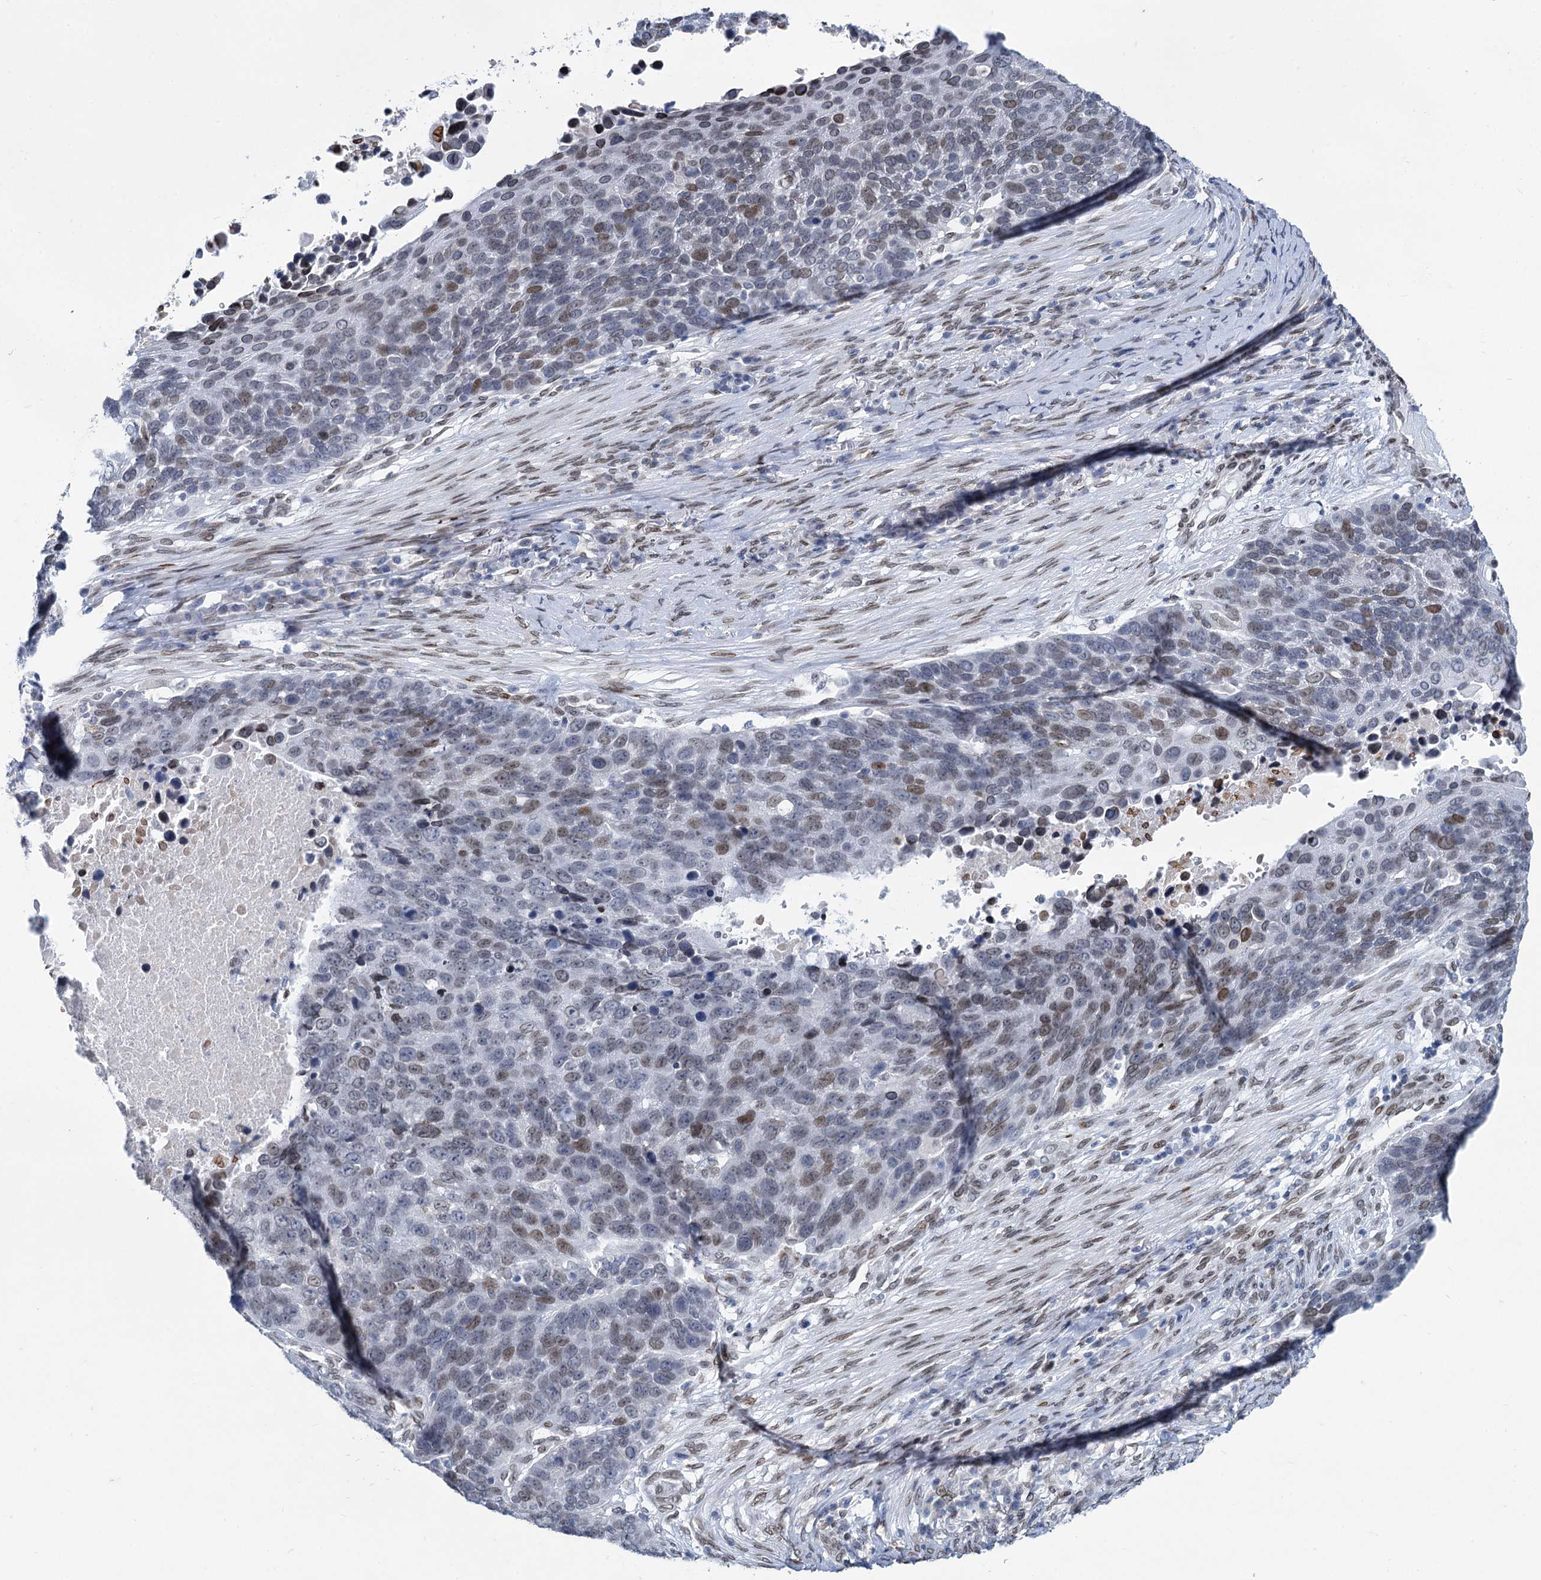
{"staining": {"intensity": "moderate", "quantity": "25%-75%", "location": "nuclear"}, "tissue": "lung cancer", "cell_type": "Tumor cells", "image_type": "cancer", "snomed": [{"axis": "morphology", "description": "Normal tissue, NOS"}, {"axis": "morphology", "description": "Squamous cell carcinoma, NOS"}, {"axis": "topography", "description": "Lymph node"}, {"axis": "topography", "description": "Lung"}], "caption": "High-power microscopy captured an immunohistochemistry histopathology image of squamous cell carcinoma (lung), revealing moderate nuclear staining in approximately 25%-75% of tumor cells. (Brightfield microscopy of DAB IHC at high magnification).", "gene": "PRSS35", "patient": {"sex": "male", "age": 66}}